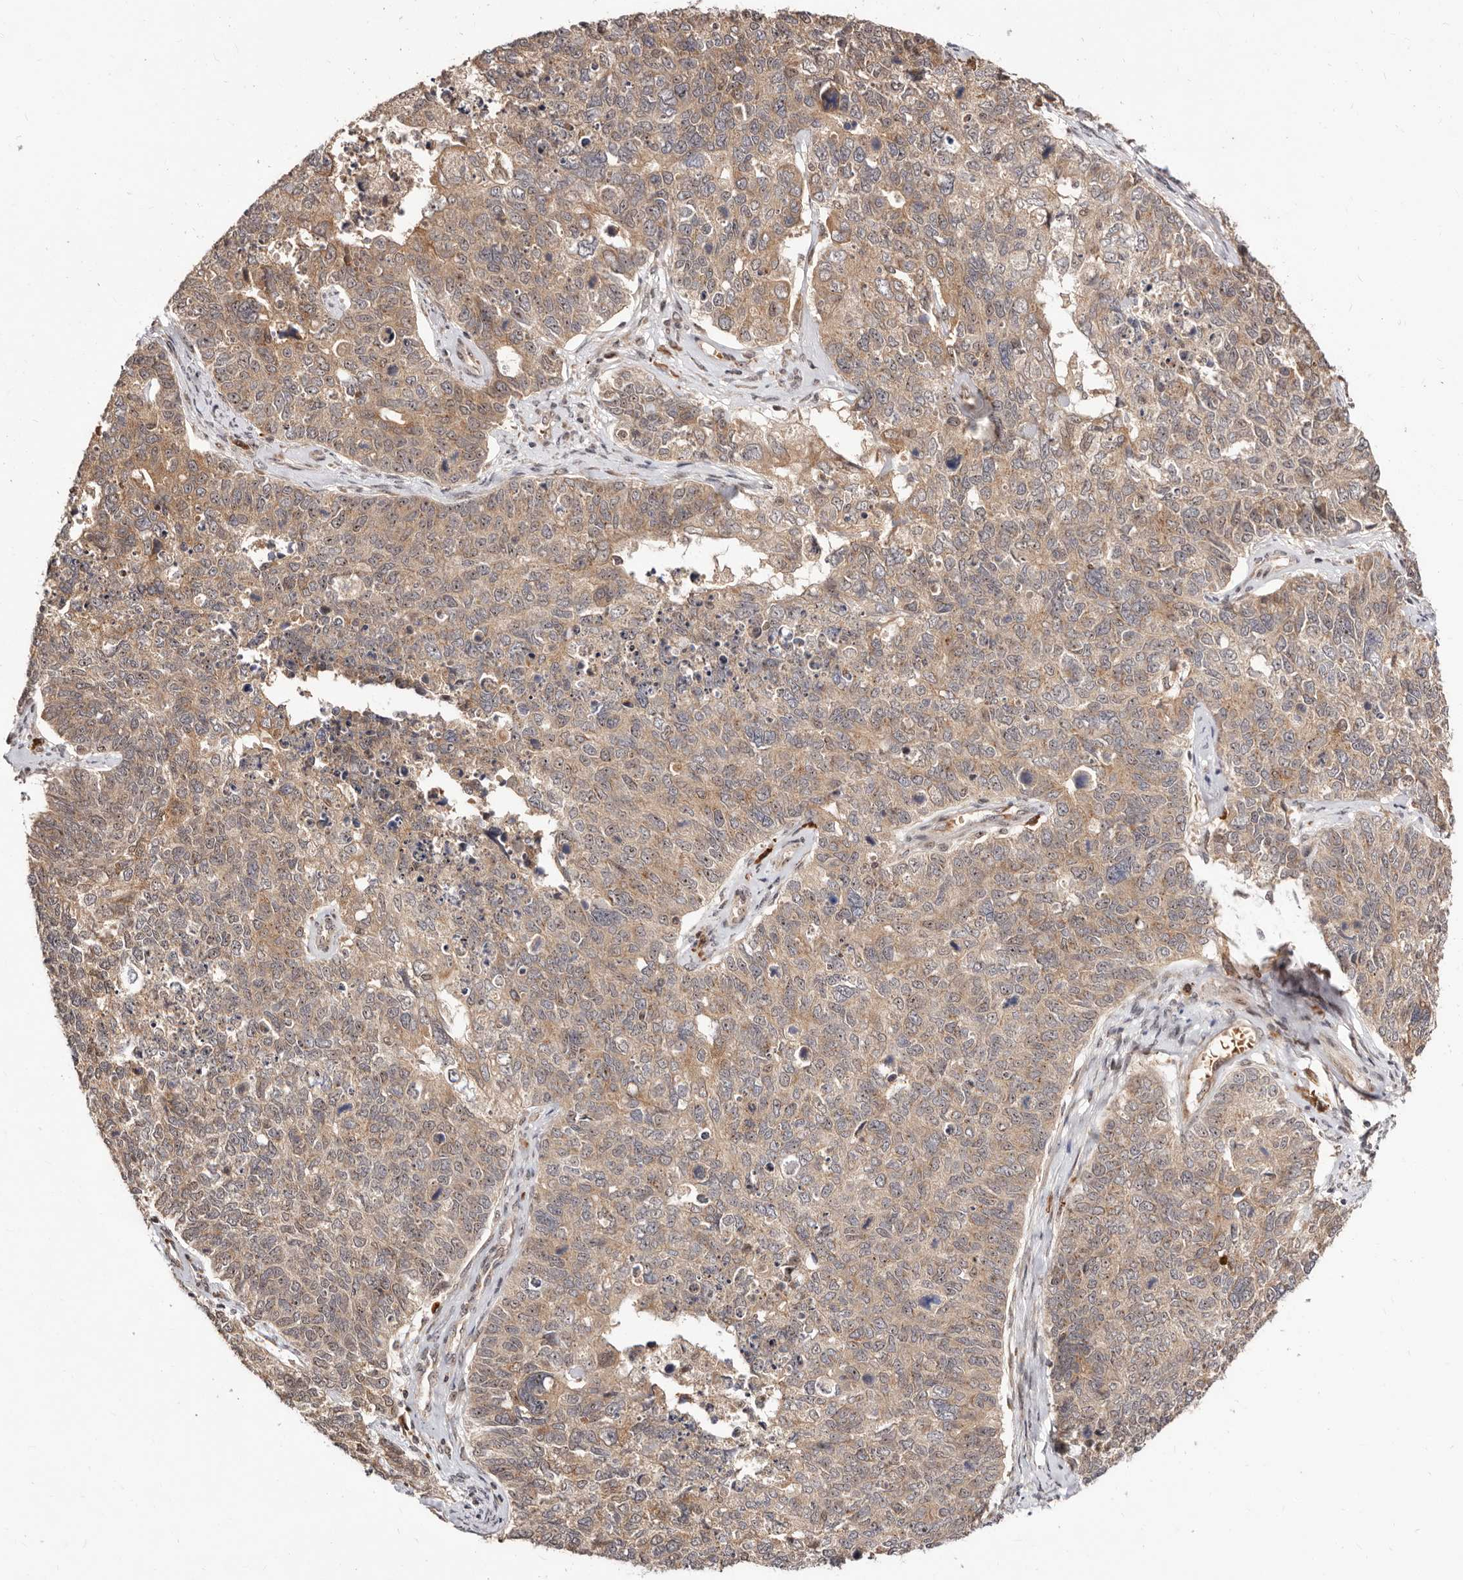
{"staining": {"intensity": "weak", "quantity": ">75%", "location": "cytoplasmic/membranous,nuclear"}, "tissue": "cervical cancer", "cell_type": "Tumor cells", "image_type": "cancer", "snomed": [{"axis": "morphology", "description": "Squamous cell carcinoma, NOS"}, {"axis": "topography", "description": "Cervix"}], "caption": "Tumor cells display low levels of weak cytoplasmic/membranous and nuclear staining in about >75% of cells in human cervical cancer (squamous cell carcinoma).", "gene": "APOL6", "patient": {"sex": "female", "age": 63}}